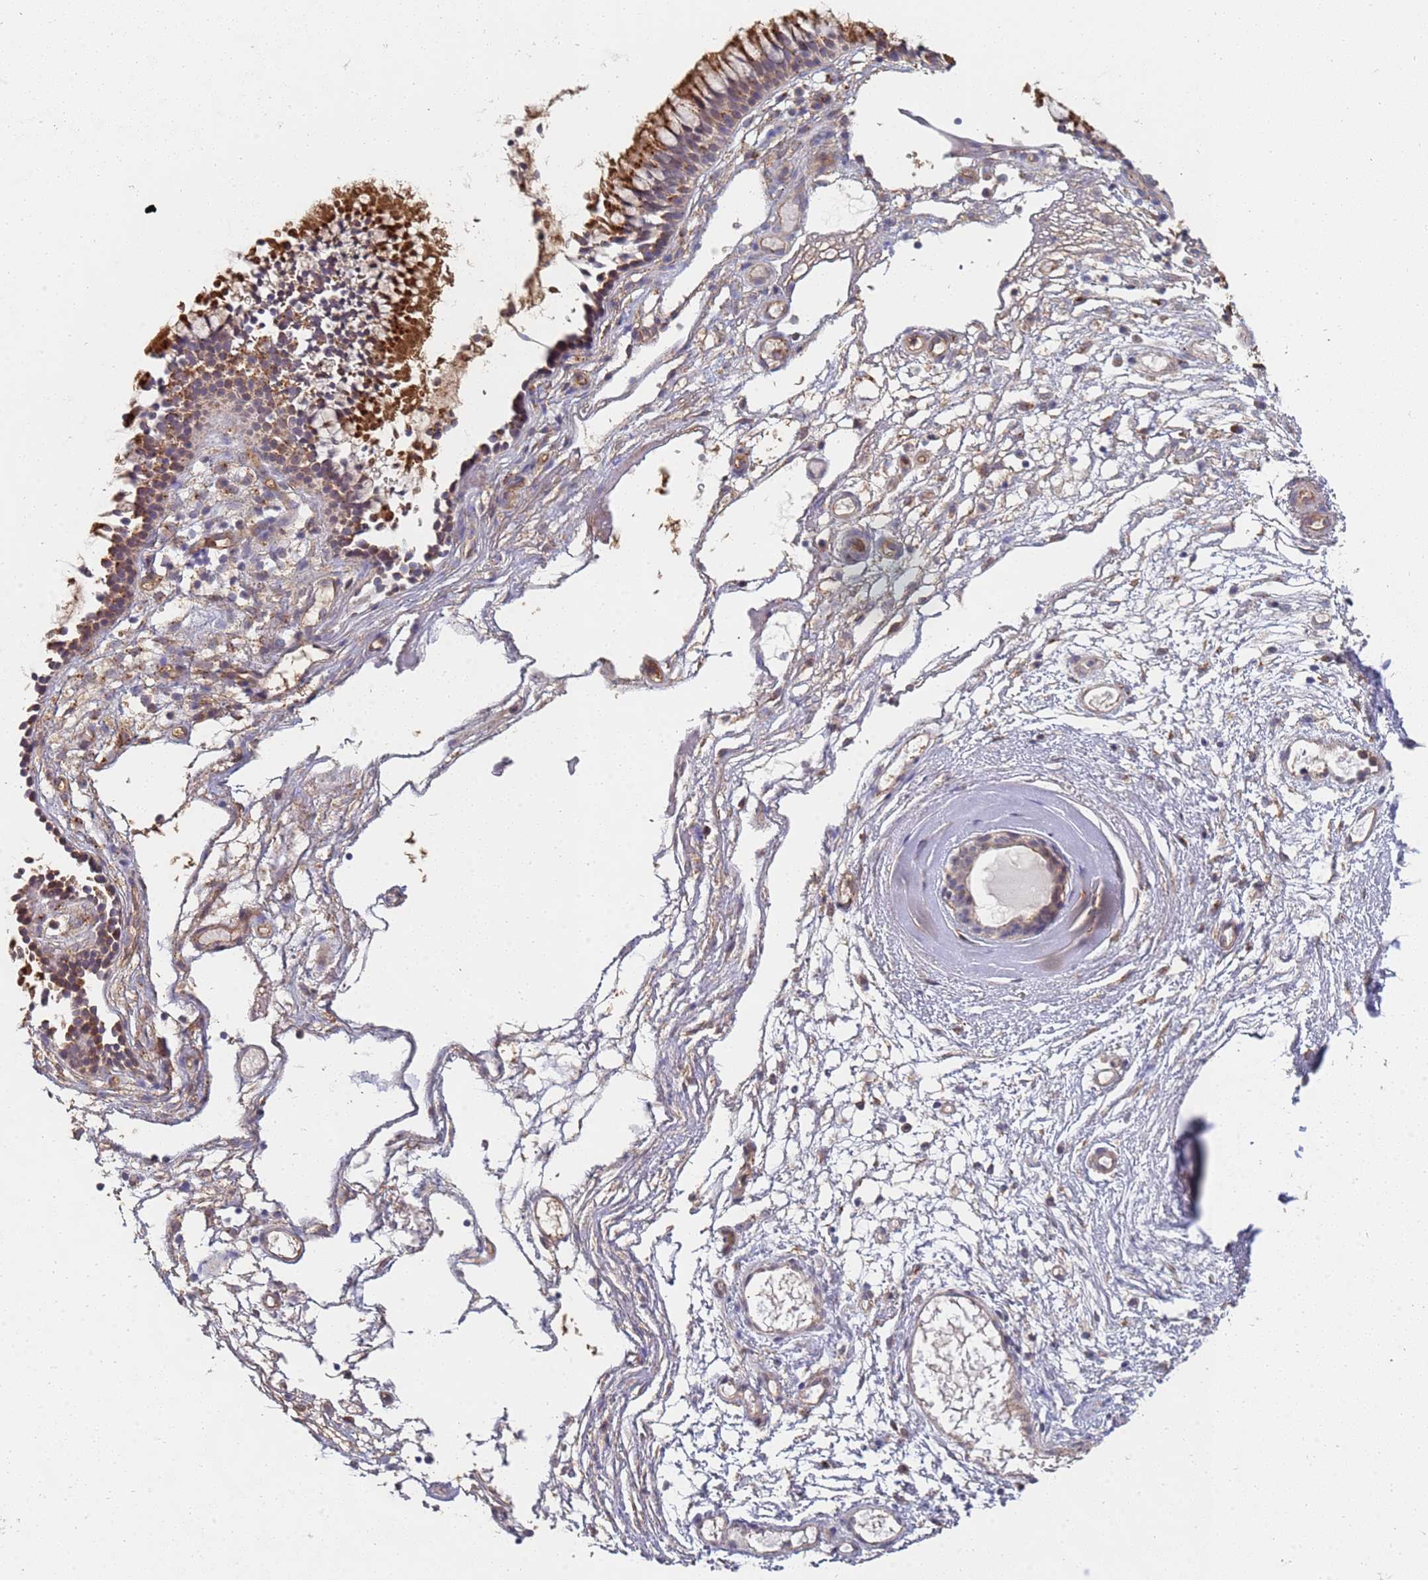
{"staining": {"intensity": "moderate", "quantity": "25%-75%", "location": "cytoplasmic/membranous"}, "tissue": "nasopharynx", "cell_type": "Respiratory epithelial cells", "image_type": "normal", "snomed": [{"axis": "morphology", "description": "Normal tissue, NOS"}, {"axis": "topography", "description": "Nasopharynx"}], "caption": "IHC of normal nasopharynx shows medium levels of moderate cytoplasmic/membranous staining in about 25%-75% of respiratory epithelial cells.", "gene": "ABCB6", "patient": {"sex": "male", "age": 82}}